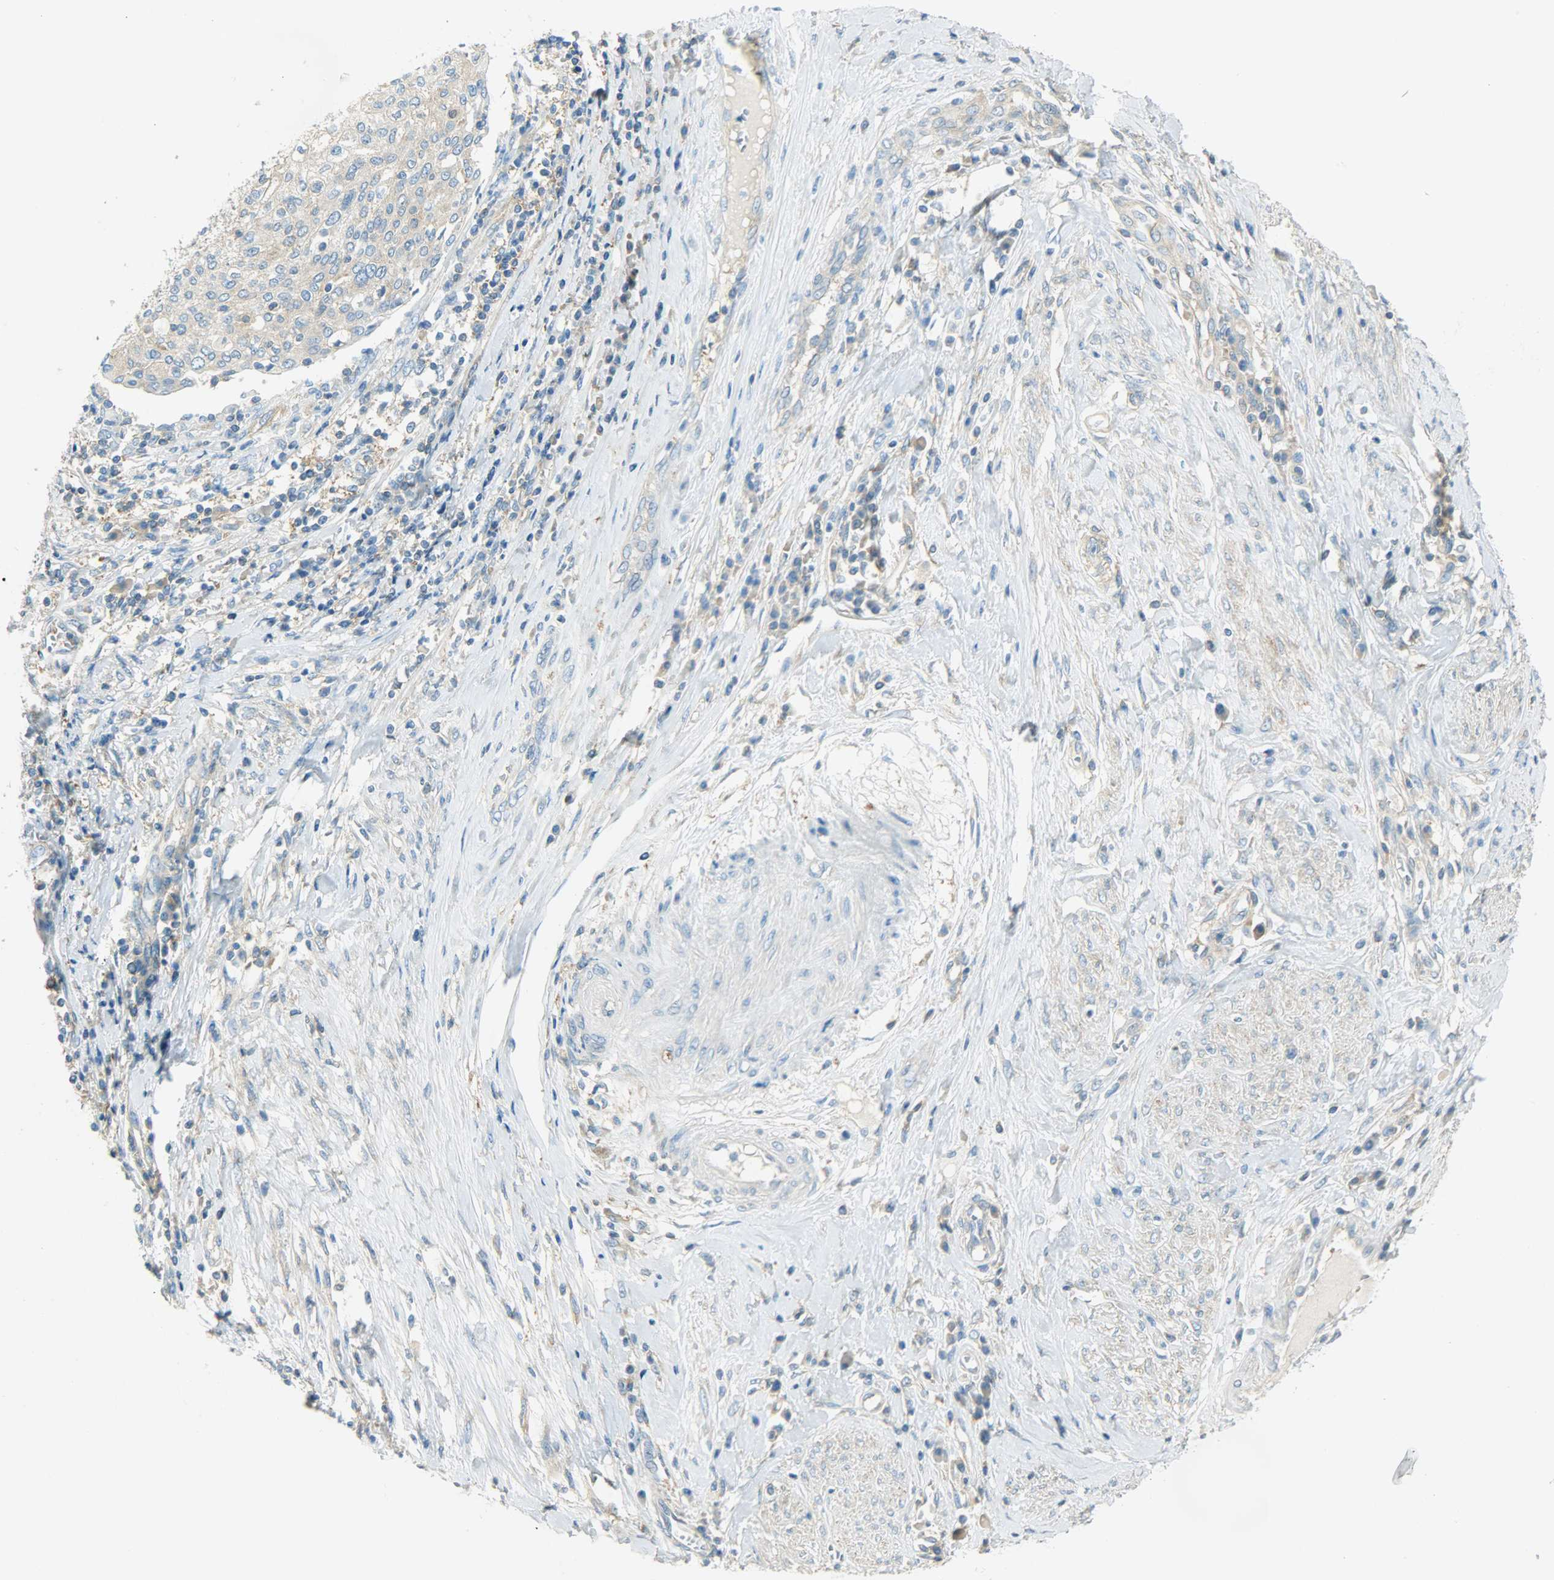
{"staining": {"intensity": "weak", "quantity": "25%-75%", "location": "cytoplasmic/membranous"}, "tissue": "cervical cancer", "cell_type": "Tumor cells", "image_type": "cancer", "snomed": [{"axis": "morphology", "description": "Squamous cell carcinoma, NOS"}, {"axis": "topography", "description": "Cervix"}], "caption": "High-magnification brightfield microscopy of squamous cell carcinoma (cervical) stained with DAB (brown) and counterstained with hematoxylin (blue). tumor cells exhibit weak cytoplasmic/membranous positivity is identified in approximately25%-75% of cells.", "gene": "TSC22D2", "patient": {"sex": "female", "age": 40}}